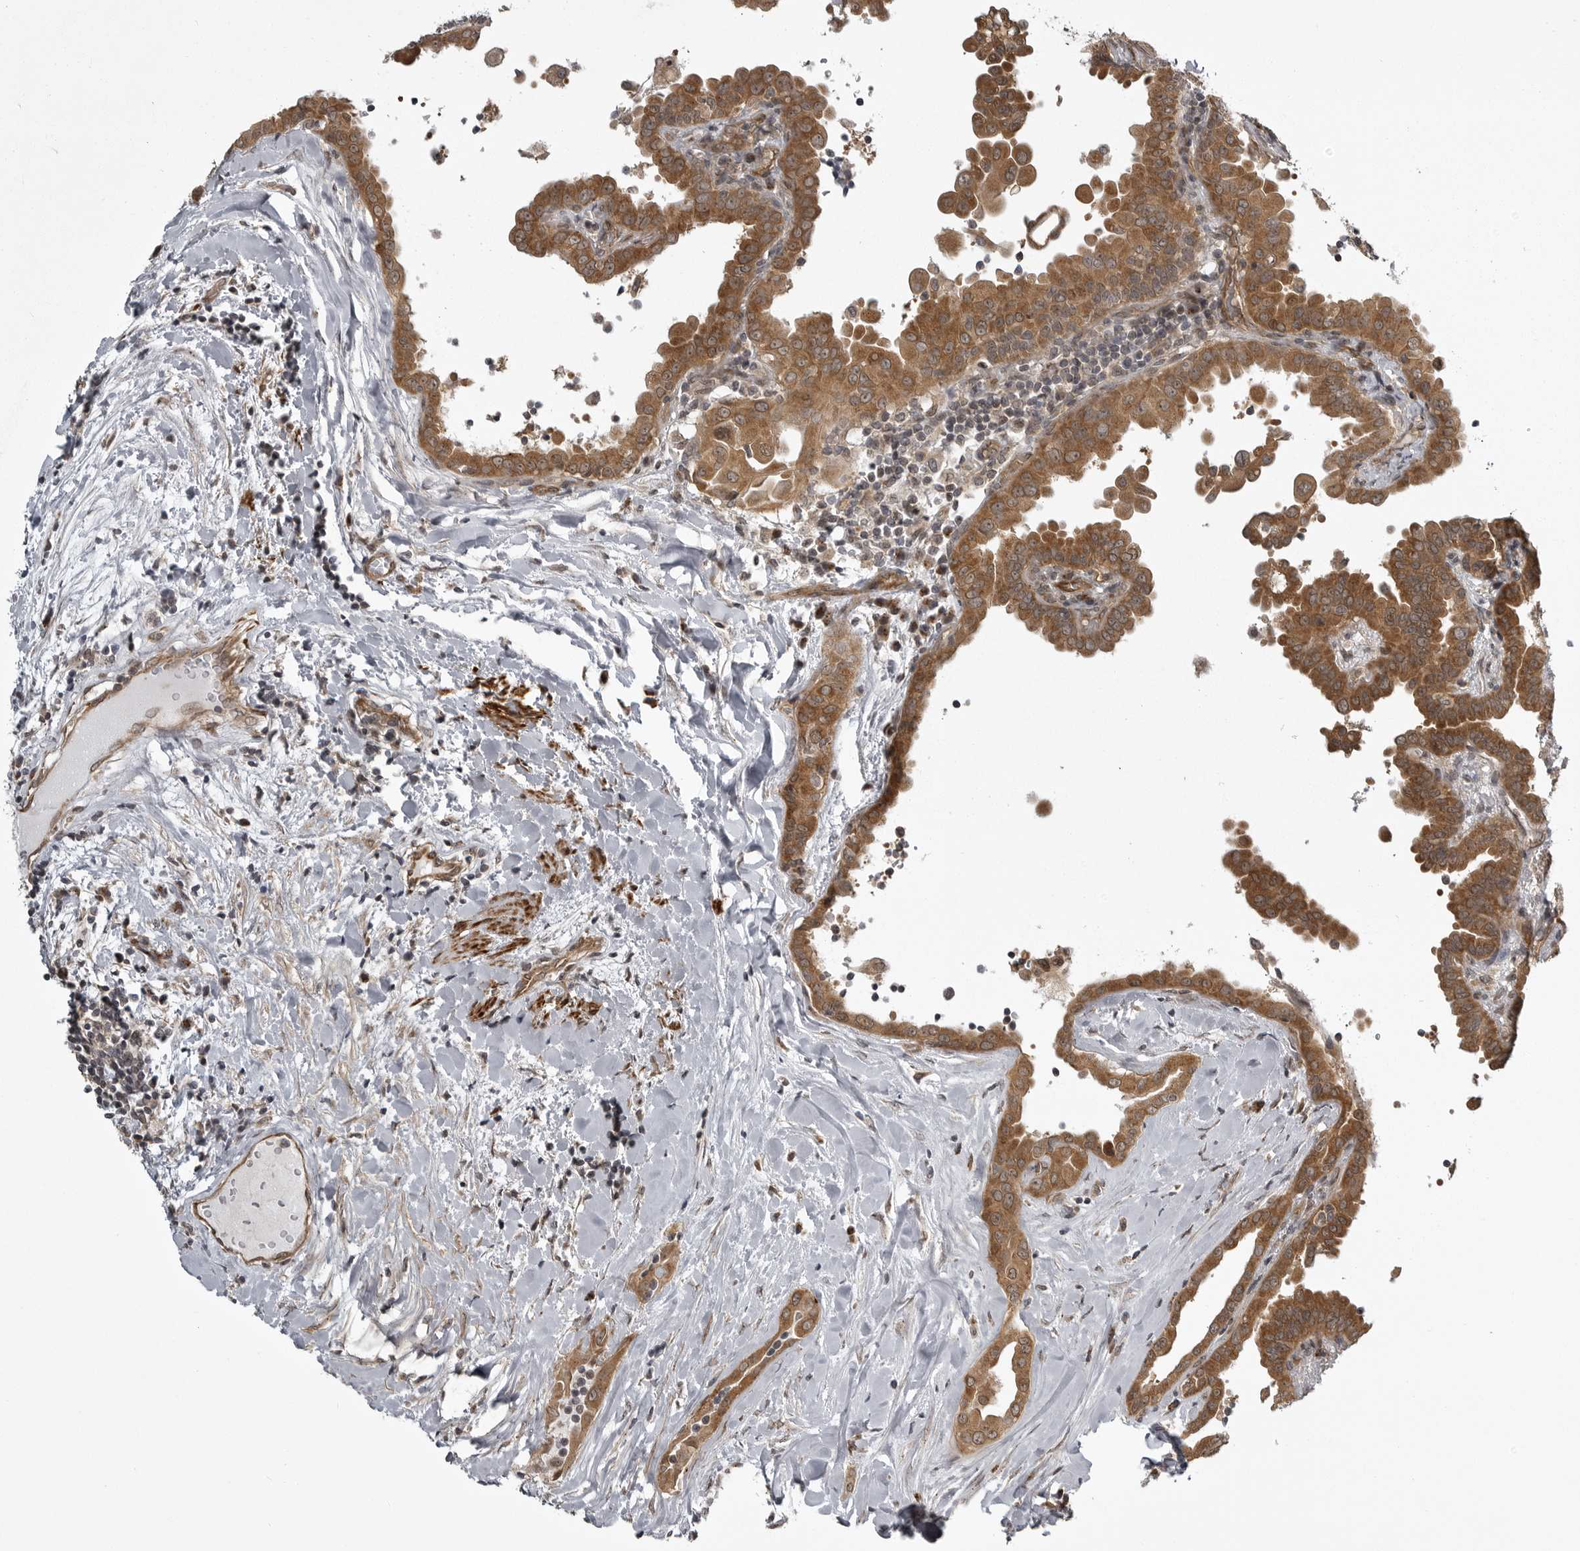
{"staining": {"intensity": "moderate", "quantity": ">75%", "location": "cytoplasmic/membranous"}, "tissue": "thyroid cancer", "cell_type": "Tumor cells", "image_type": "cancer", "snomed": [{"axis": "morphology", "description": "Papillary adenocarcinoma, NOS"}, {"axis": "topography", "description": "Thyroid gland"}], "caption": "Immunohistochemical staining of thyroid papillary adenocarcinoma displays medium levels of moderate cytoplasmic/membranous staining in approximately >75% of tumor cells. The staining was performed using DAB to visualize the protein expression in brown, while the nuclei were stained in blue with hematoxylin (Magnification: 20x).", "gene": "SNX16", "patient": {"sex": "male", "age": 33}}